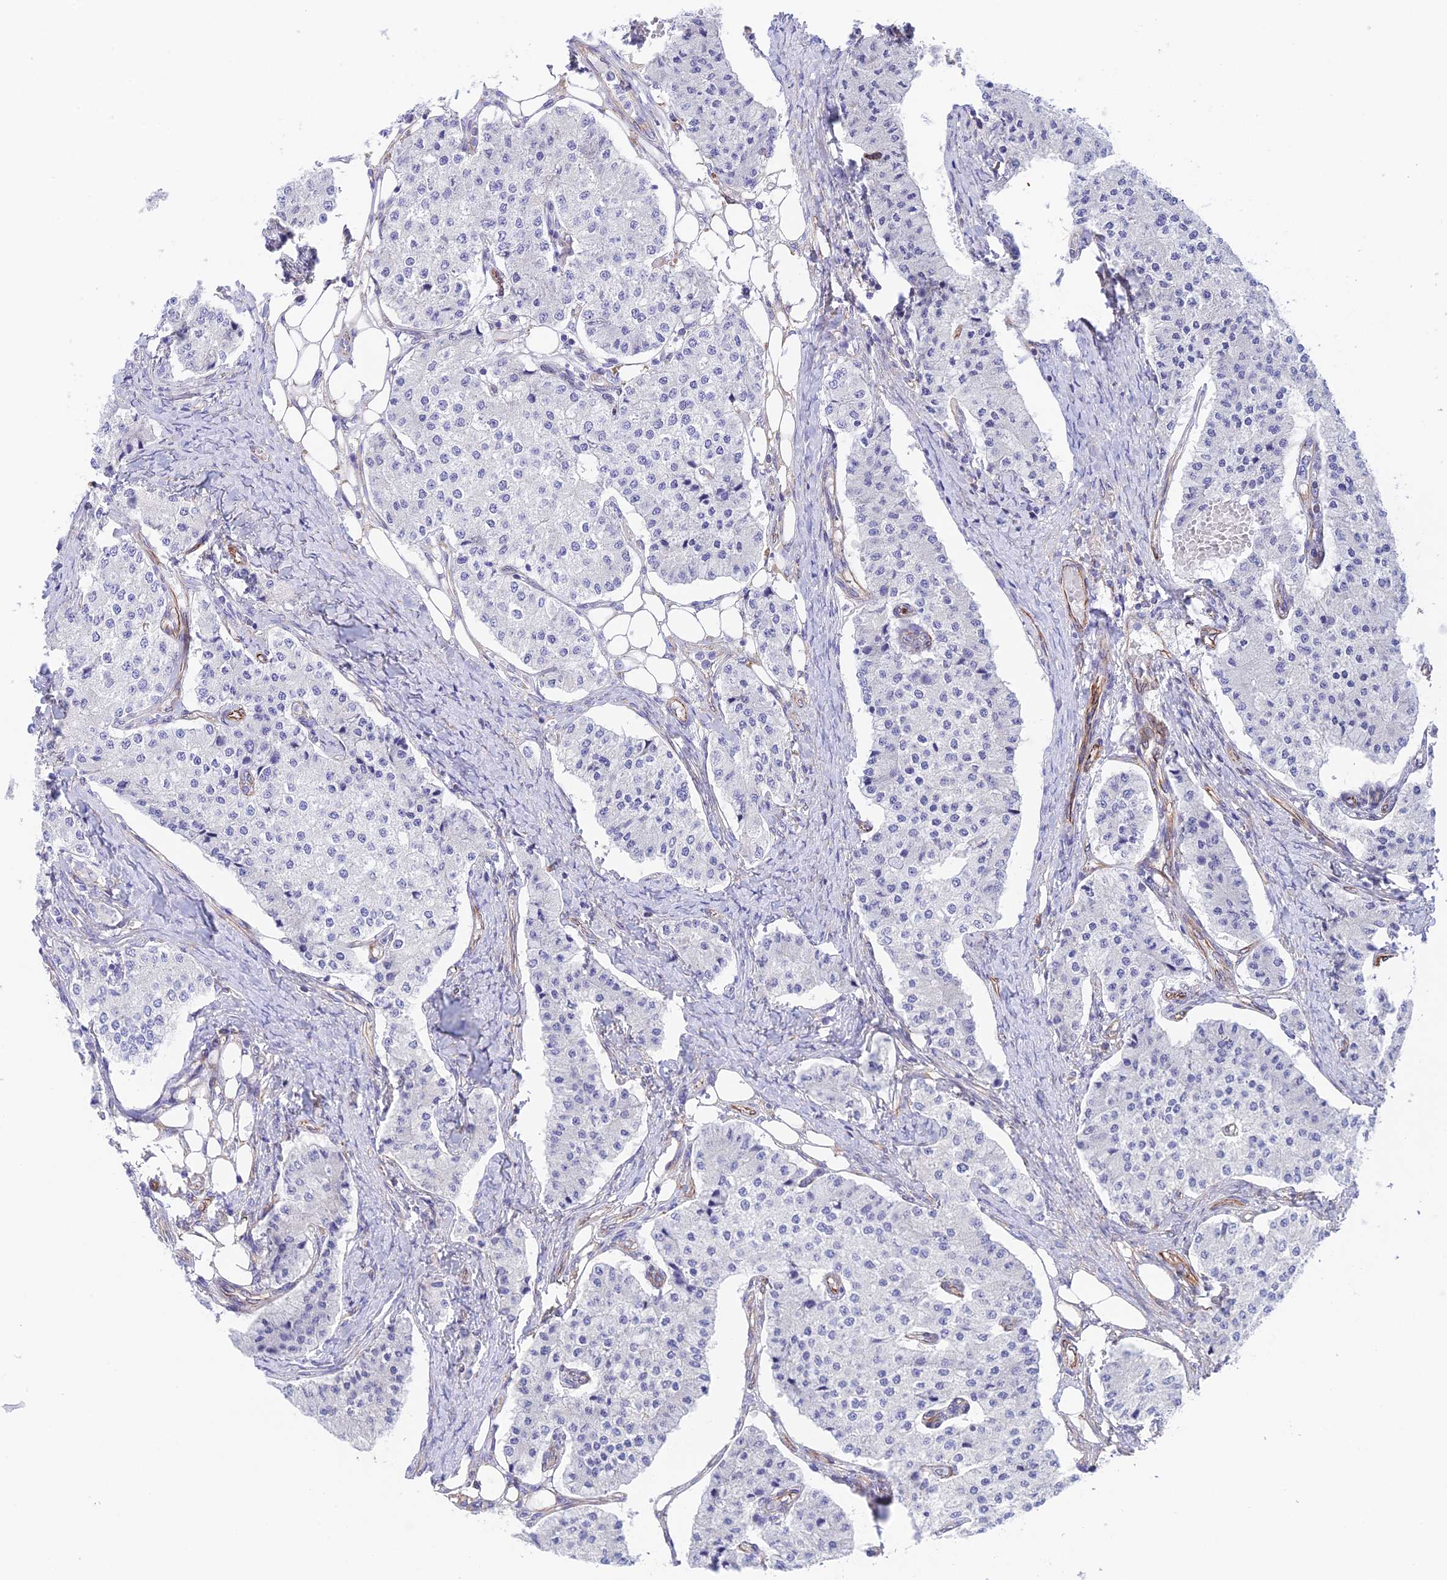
{"staining": {"intensity": "negative", "quantity": "none", "location": "none"}, "tissue": "carcinoid", "cell_type": "Tumor cells", "image_type": "cancer", "snomed": [{"axis": "morphology", "description": "Carcinoid, malignant, NOS"}, {"axis": "topography", "description": "Colon"}], "caption": "Protein analysis of malignant carcinoid exhibits no significant expression in tumor cells.", "gene": "ZNF652", "patient": {"sex": "female", "age": 52}}